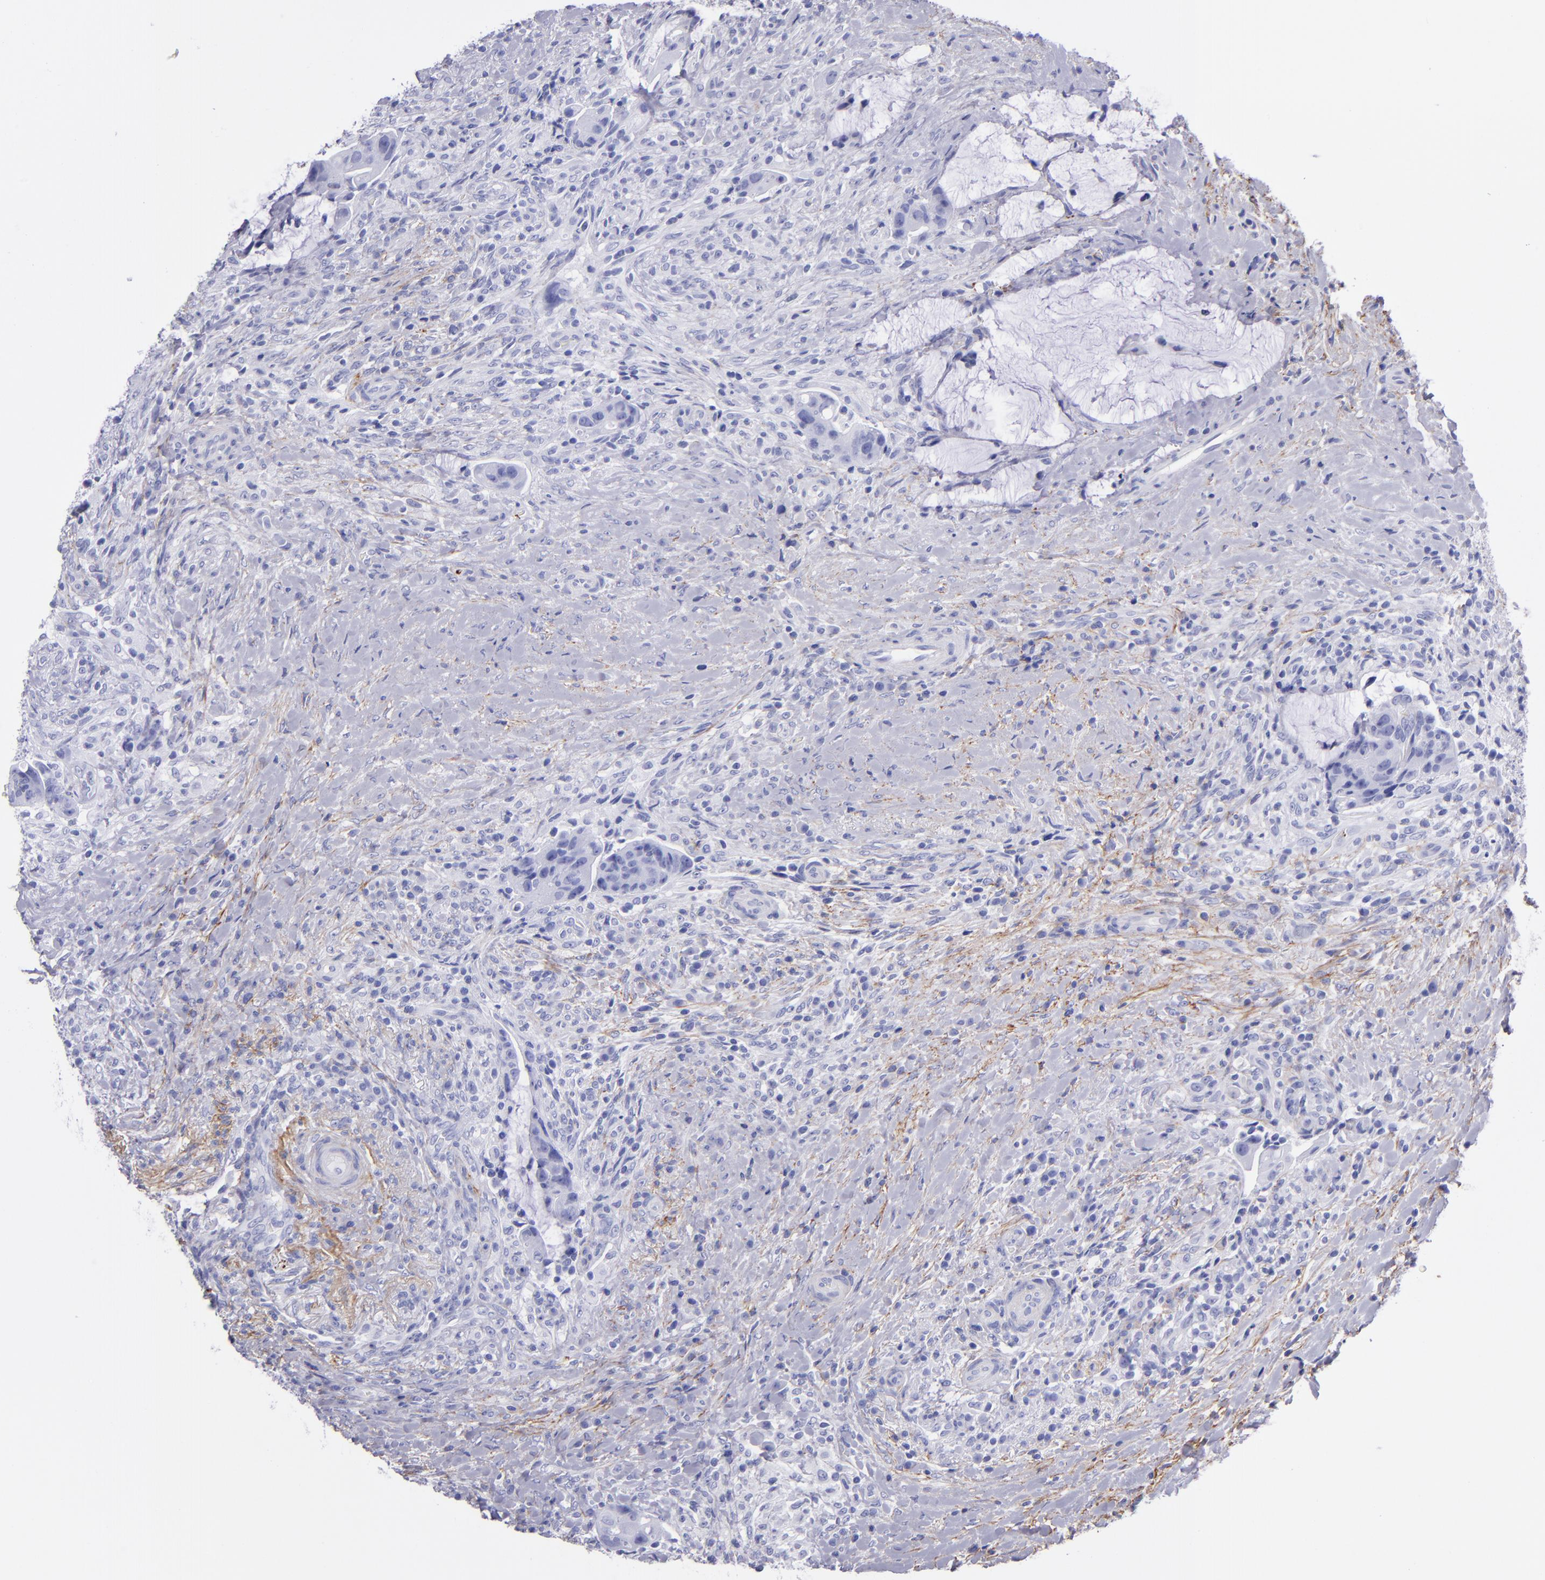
{"staining": {"intensity": "negative", "quantity": "none", "location": "none"}, "tissue": "colorectal cancer", "cell_type": "Tumor cells", "image_type": "cancer", "snomed": [{"axis": "morphology", "description": "Adenocarcinoma, NOS"}, {"axis": "topography", "description": "Rectum"}], "caption": "There is no significant positivity in tumor cells of colorectal cancer.", "gene": "EFCAB13", "patient": {"sex": "female", "age": 71}}